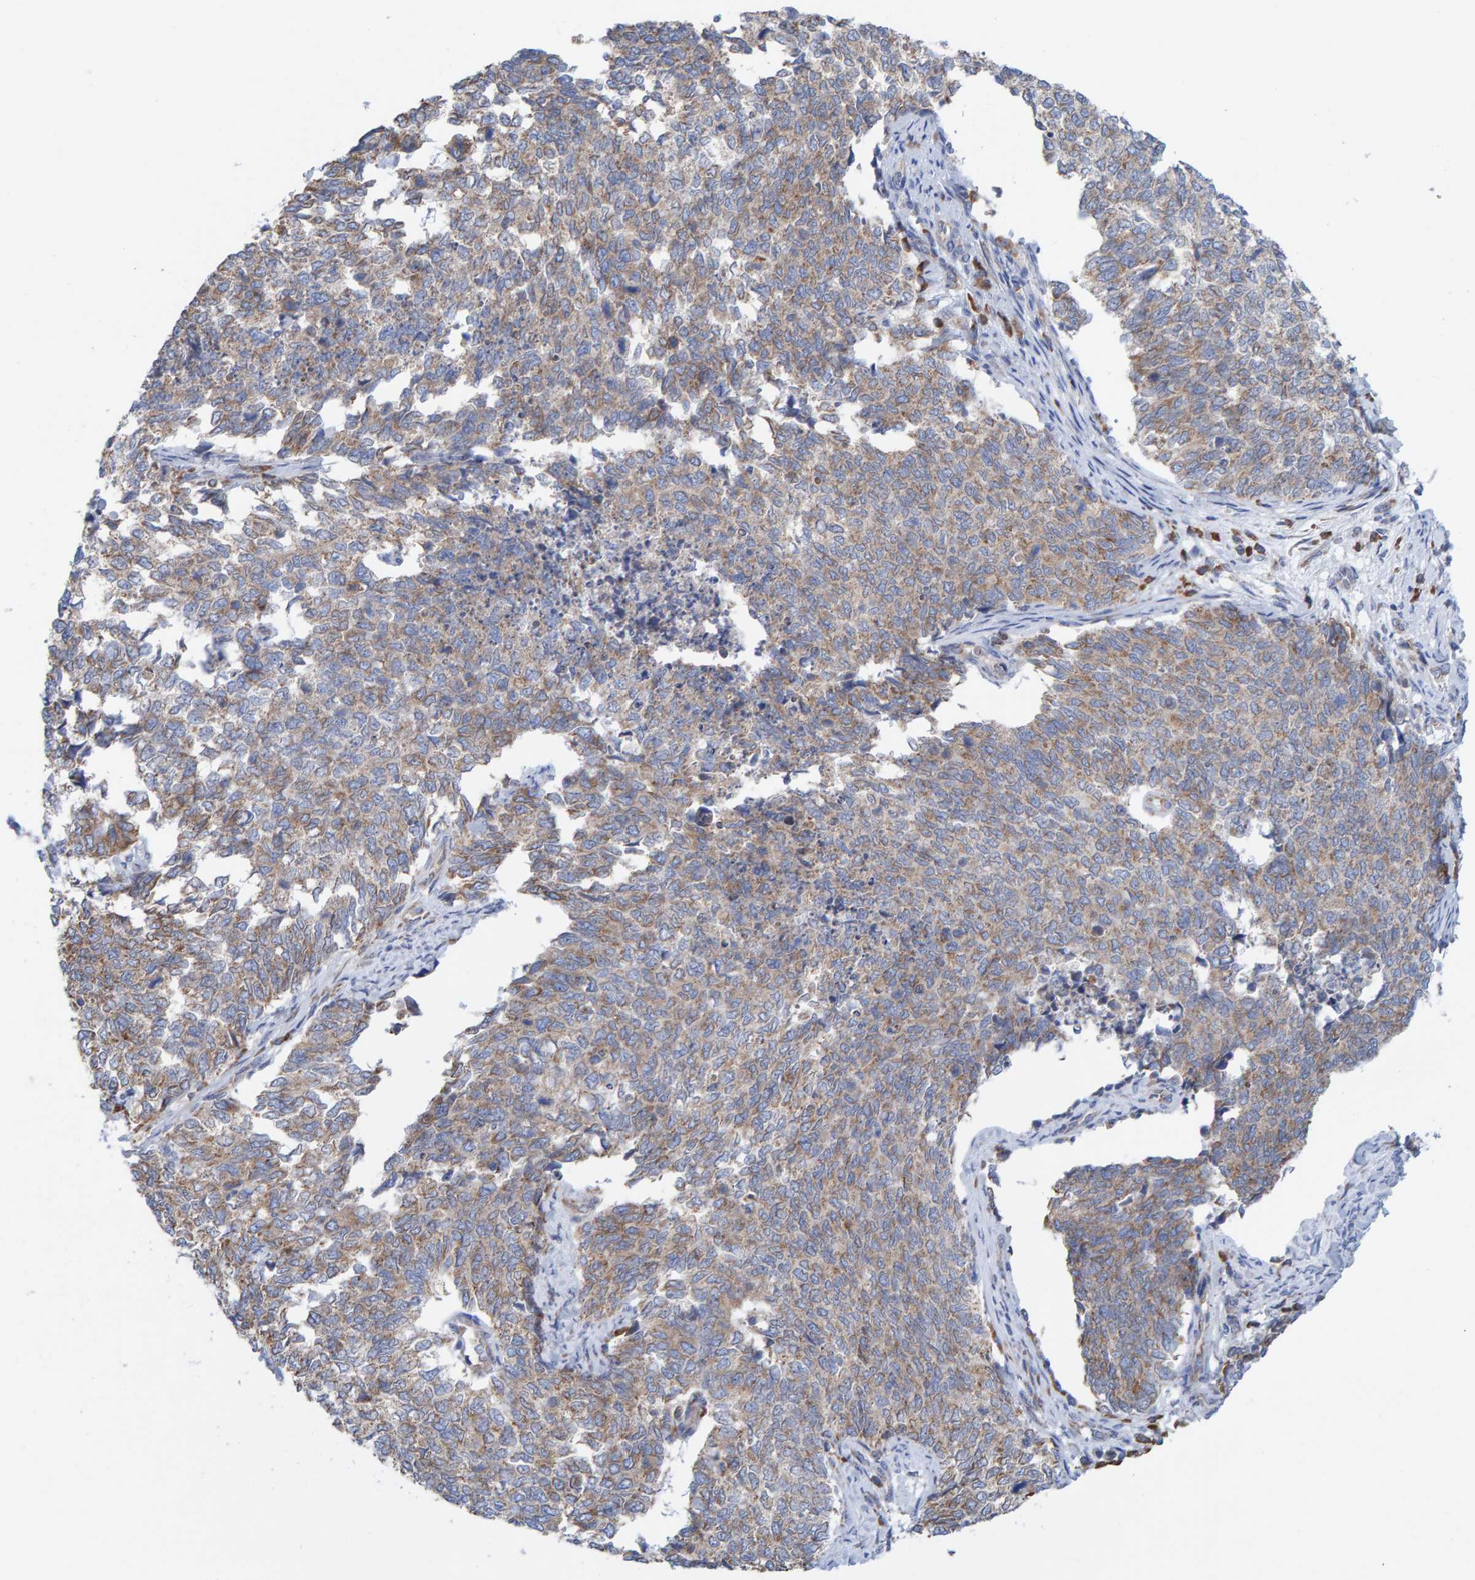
{"staining": {"intensity": "weak", "quantity": ">75%", "location": "cytoplasmic/membranous"}, "tissue": "cervical cancer", "cell_type": "Tumor cells", "image_type": "cancer", "snomed": [{"axis": "morphology", "description": "Squamous cell carcinoma, NOS"}, {"axis": "topography", "description": "Cervix"}], "caption": "Immunohistochemical staining of squamous cell carcinoma (cervical) reveals weak cytoplasmic/membranous protein positivity in approximately >75% of tumor cells.", "gene": "CDK5RAP3", "patient": {"sex": "female", "age": 63}}